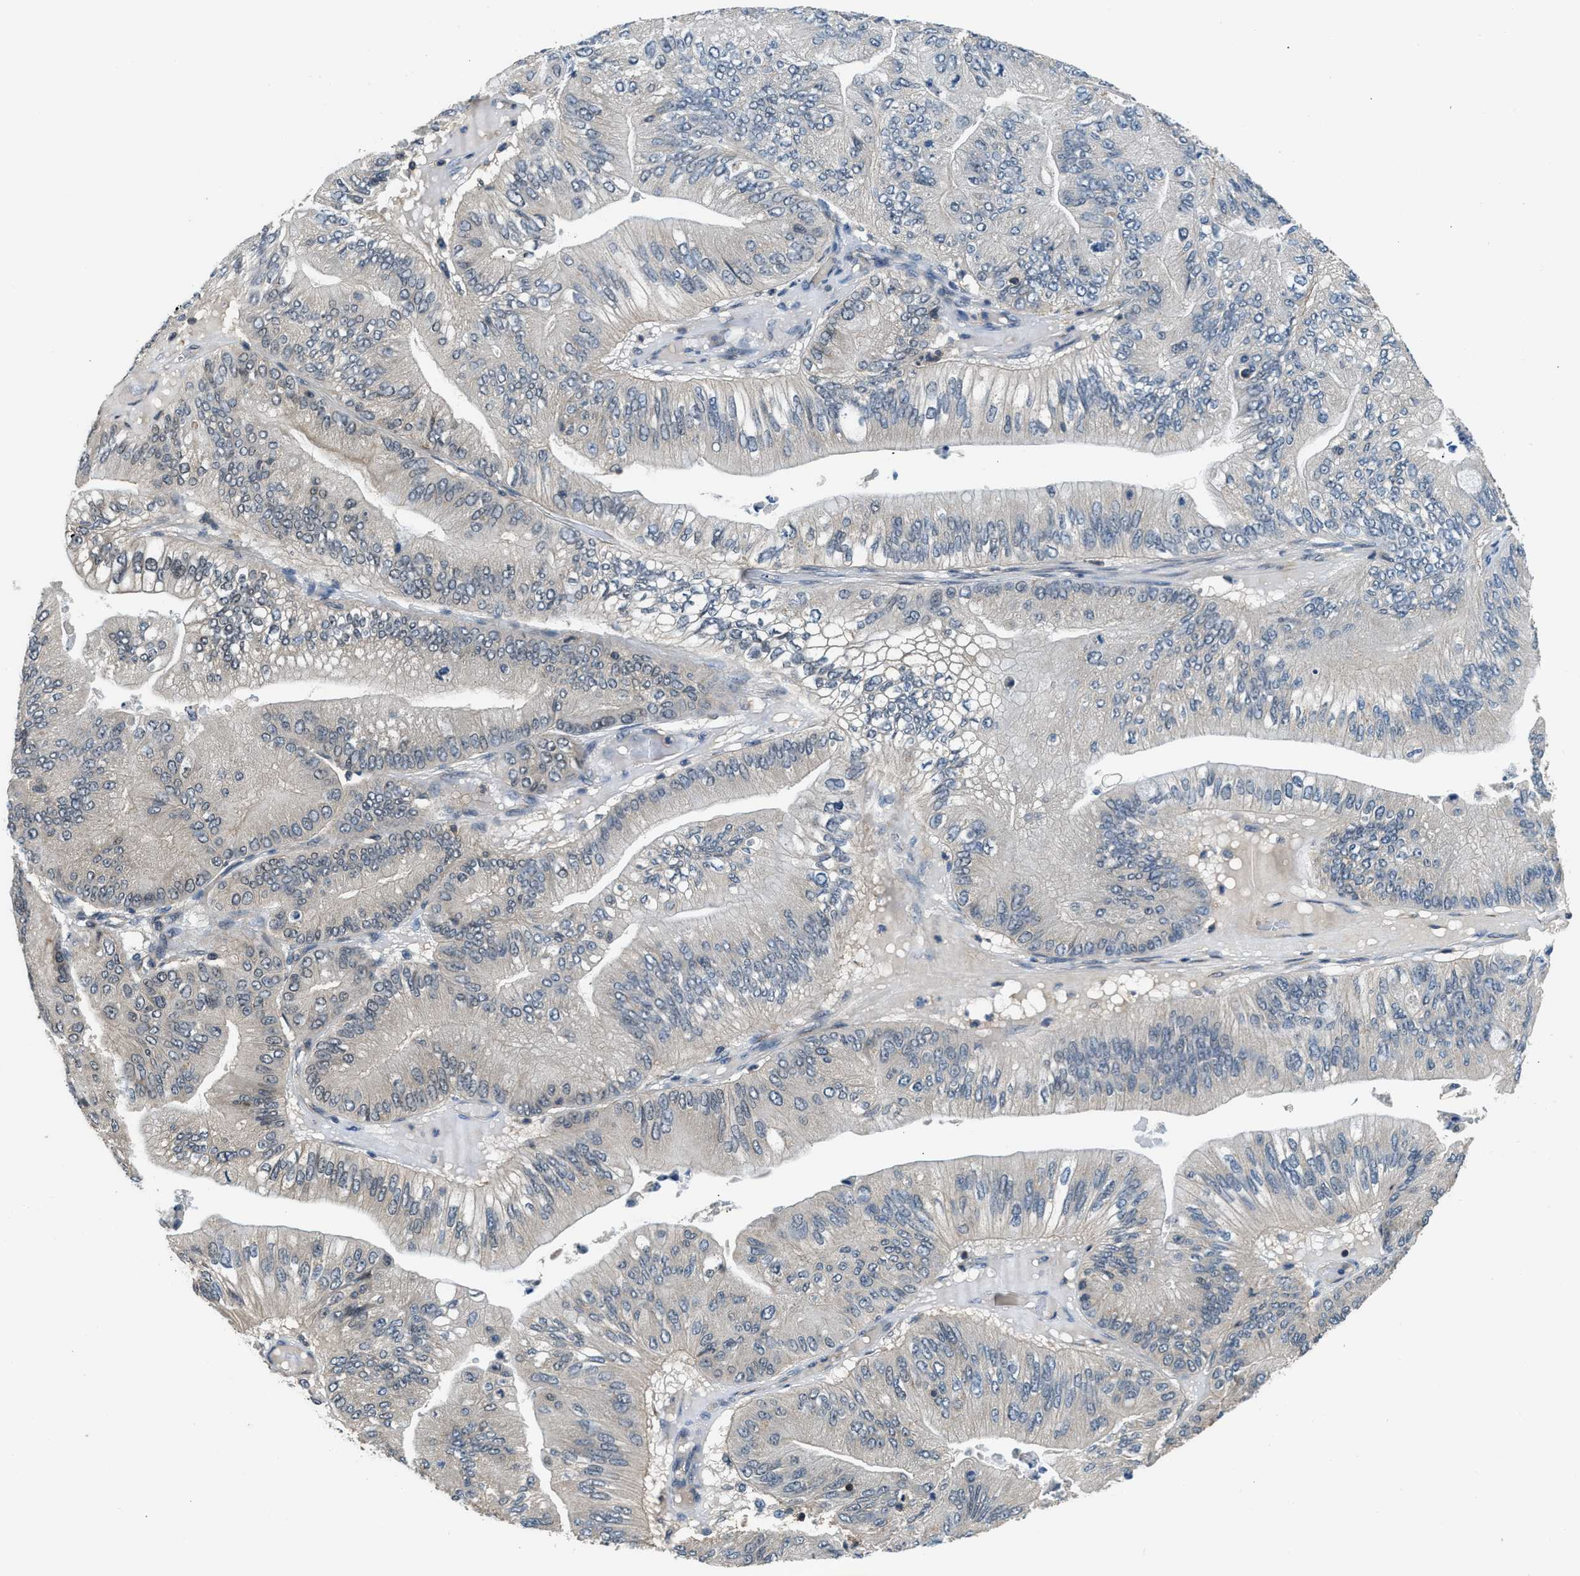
{"staining": {"intensity": "weak", "quantity": "<25%", "location": "cytoplasmic/membranous"}, "tissue": "ovarian cancer", "cell_type": "Tumor cells", "image_type": "cancer", "snomed": [{"axis": "morphology", "description": "Cystadenocarcinoma, mucinous, NOS"}, {"axis": "topography", "description": "Ovary"}], "caption": "DAB immunohistochemical staining of ovarian mucinous cystadenocarcinoma exhibits no significant expression in tumor cells.", "gene": "MTMR1", "patient": {"sex": "female", "age": 61}}